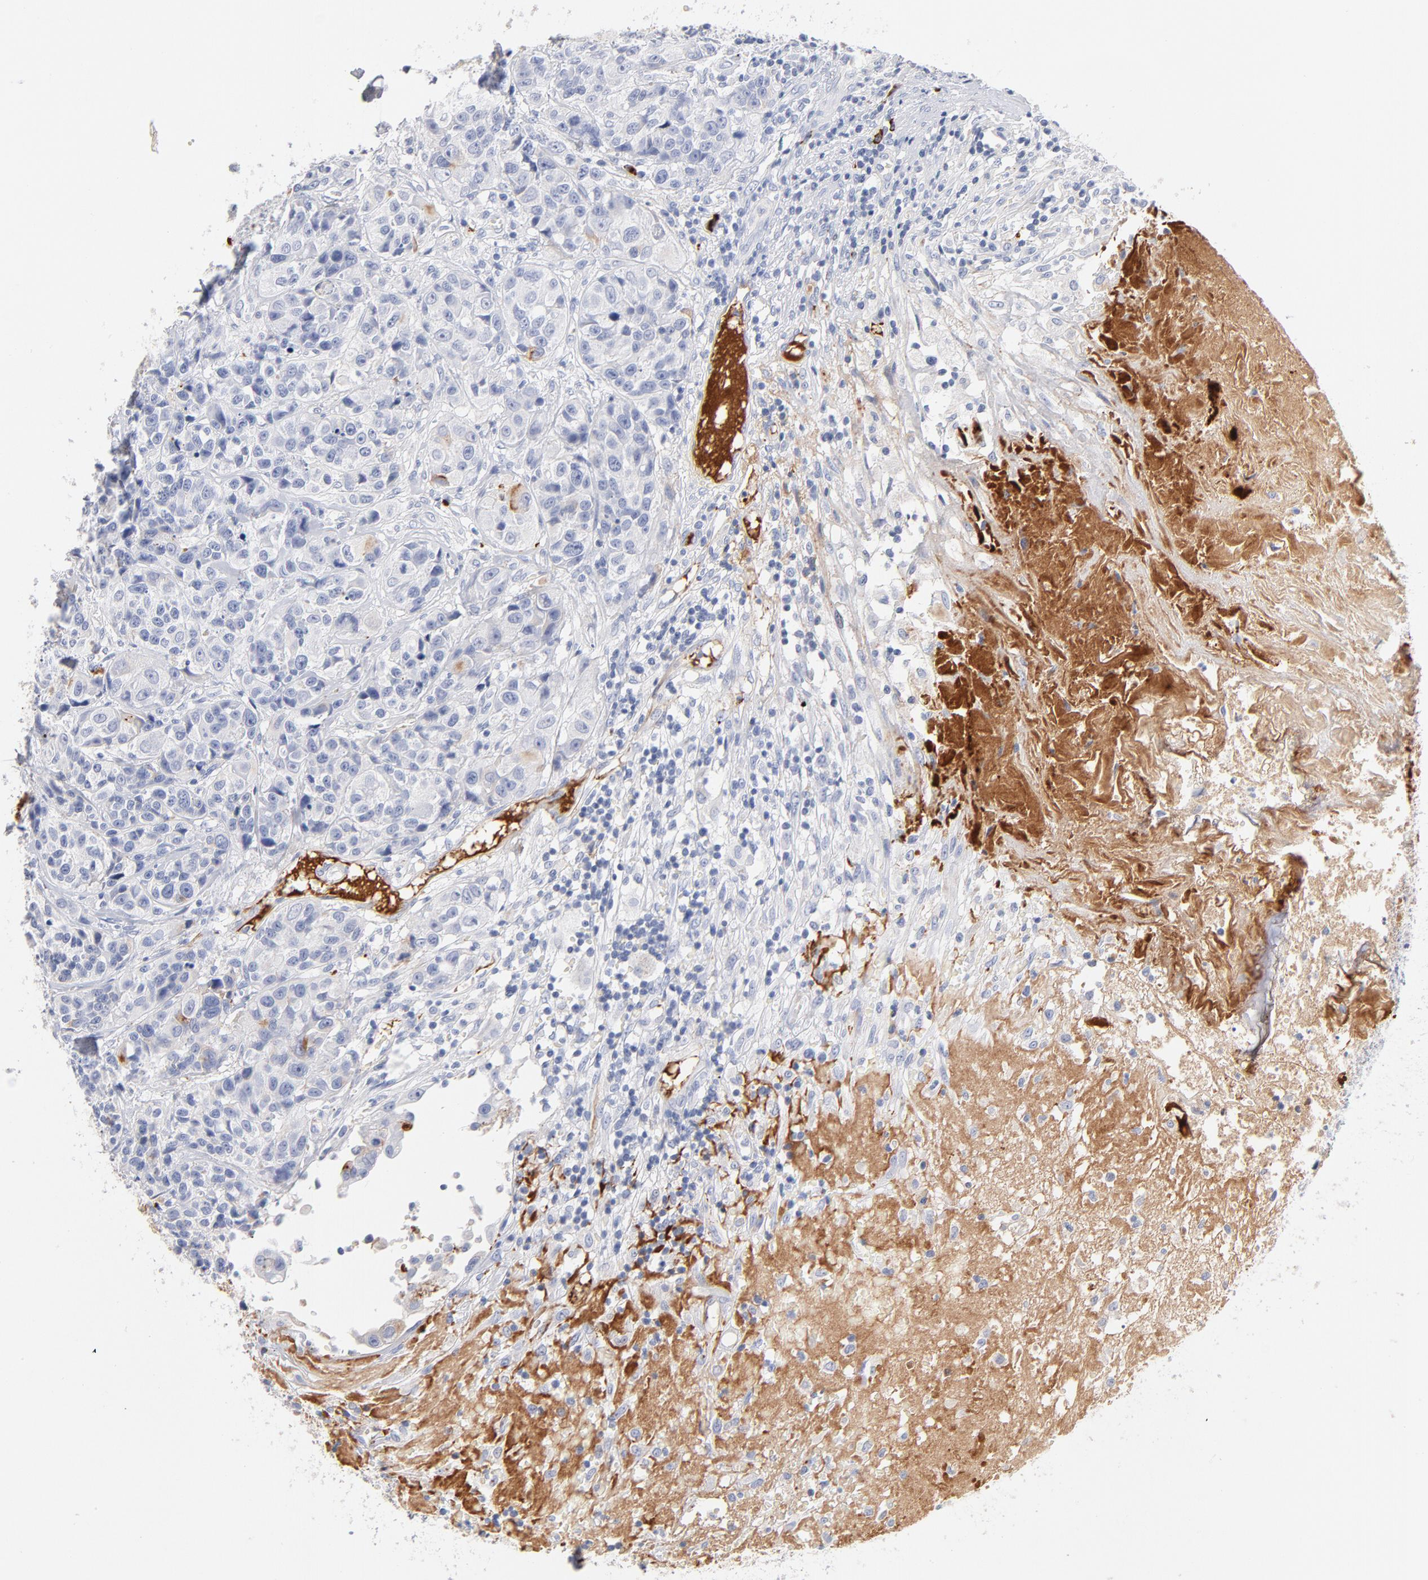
{"staining": {"intensity": "negative", "quantity": "none", "location": "none"}, "tissue": "urothelial cancer", "cell_type": "Tumor cells", "image_type": "cancer", "snomed": [{"axis": "morphology", "description": "Urothelial carcinoma, High grade"}, {"axis": "topography", "description": "Urinary bladder"}], "caption": "Immunohistochemical staining of human urothelial cancer reveals no significant positivity in tumor cells. (DAB (3,3'-diaminobenzidine) immunohistochemistry (IHC), high magnification).", "gene": "PLAT", "patient": {"sex": "female", "age": 81}}